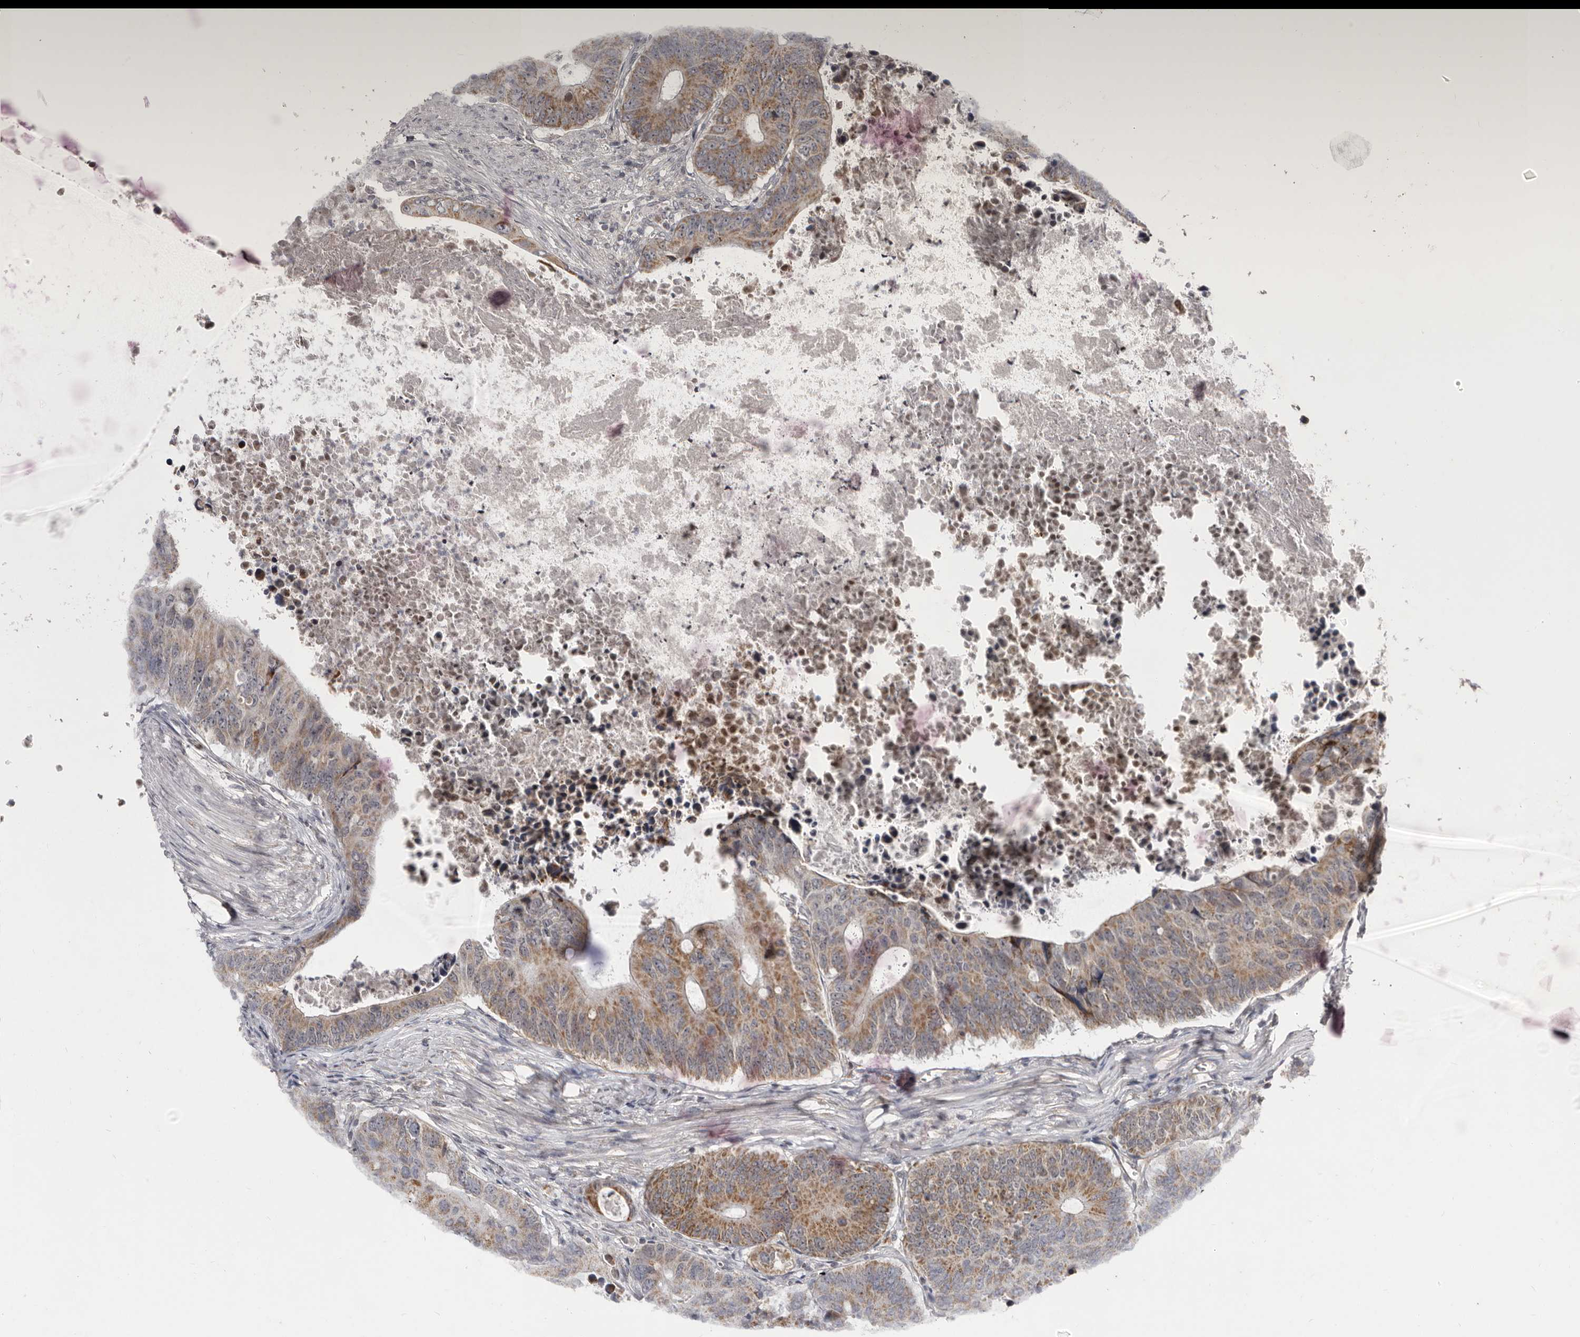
{"staining": {"intensity": "moderate", "quantity": ">75%", "location": "cytoplasmic/membranous"}, "tissue": "colorectal cancer", "cell_type": "Tumor cells", "image_type": "cancer", "snomed": [{"axis": "morphology", "description": "Adenocarcinoma, NOS"}, {"axis": "topography", "description": "Colon"}], "caption": "Adenocarcinoma (colorectal) stained for a protein (brown) reveals moderate cytoplasmic/membranous positive positivity in approximately >75% of tumor cells.", "gene": "THUMPD1", "patient": {"sex": "male", "age": 87}}